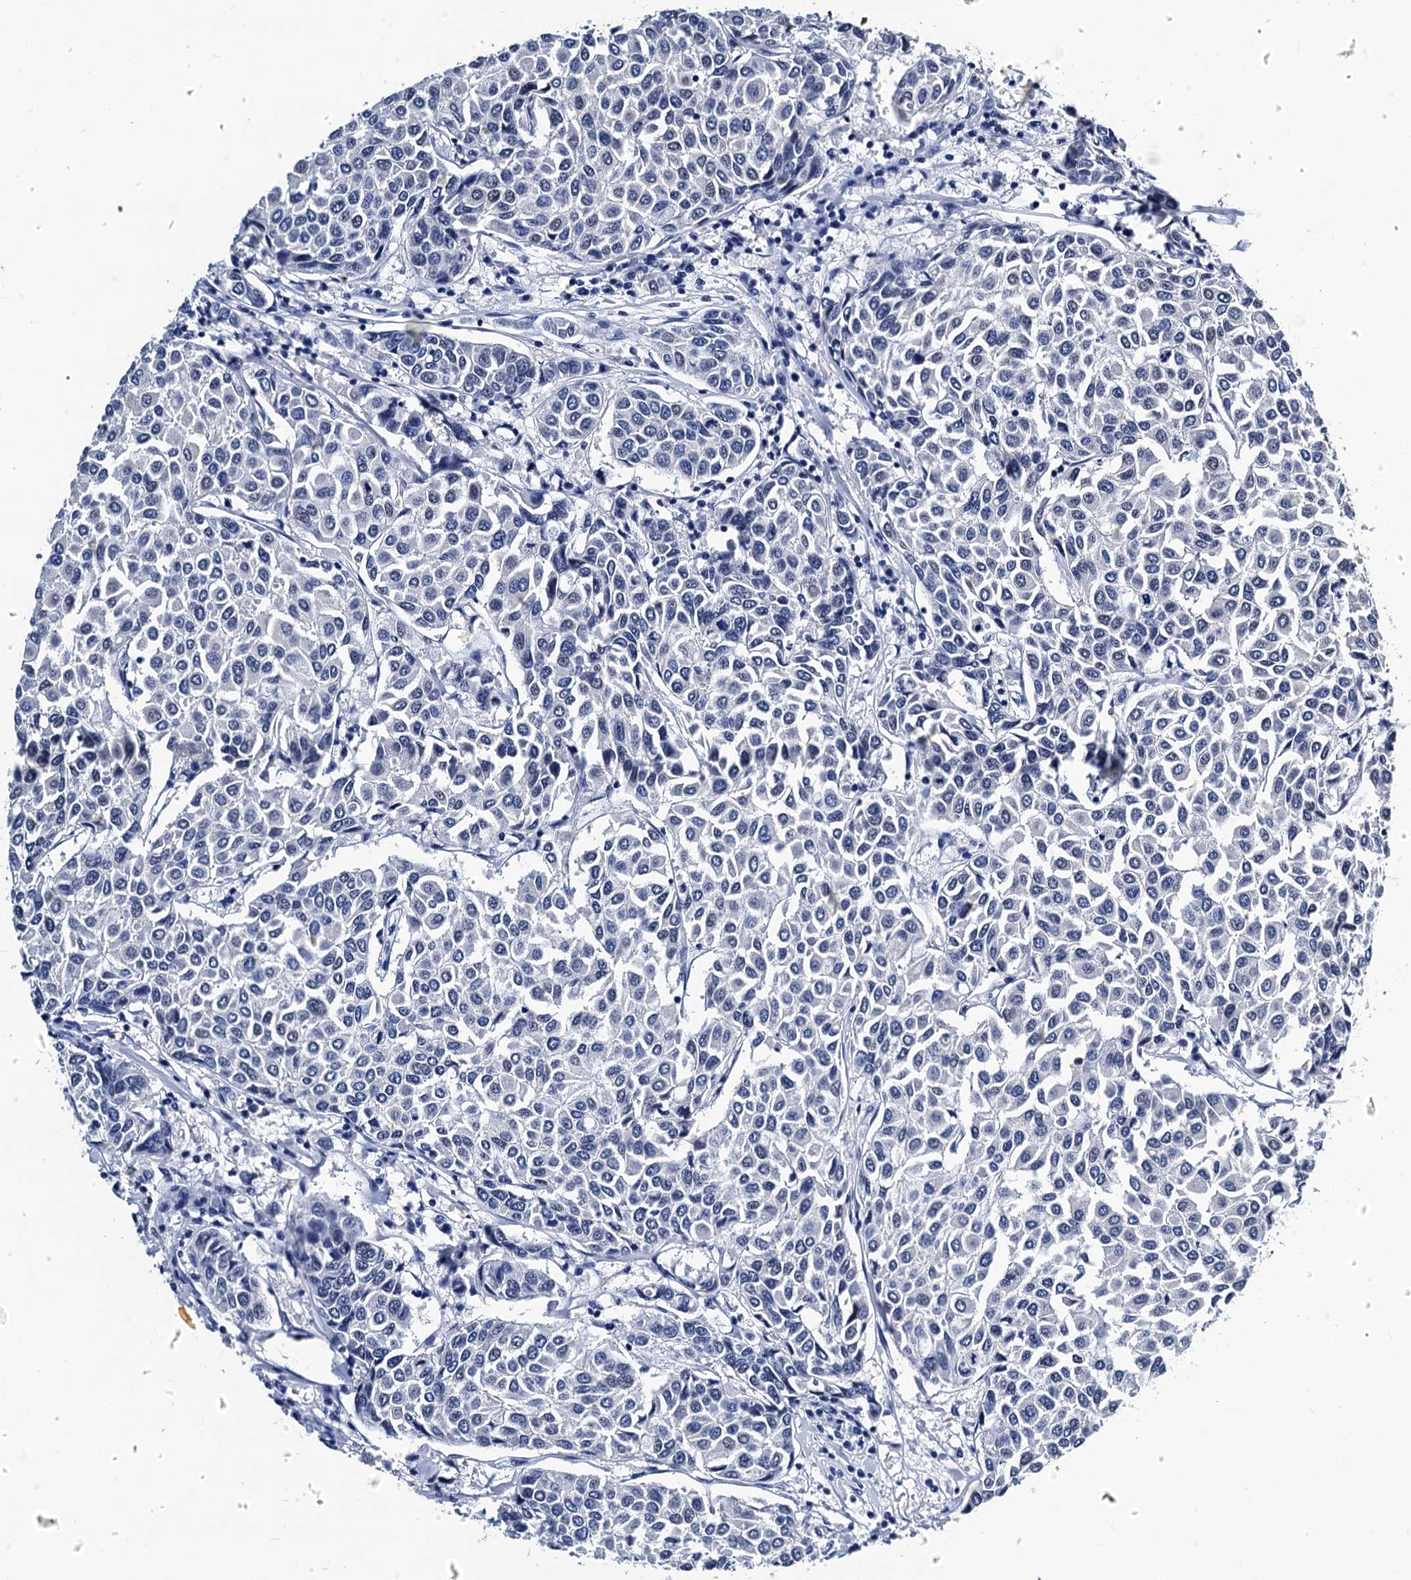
{"staining": {"intensity": "negative", "quantity": "none", "location": "none"}, "tissue": "breast cancer", "cell_type": "Tumor cells", "image_type": "cancer", "snomed": [{"axis": "morphology", "description": "Duct carcinoma"}, {"axis": "topography", "description": "Breast"}], "caption": "This is an immunohistochemistry image of human breast cancer (intraductal carcinoma). There is no expression in tumor cells.", "gene": "LRRC30", "patient": {"sex": "female", "age": 55}}